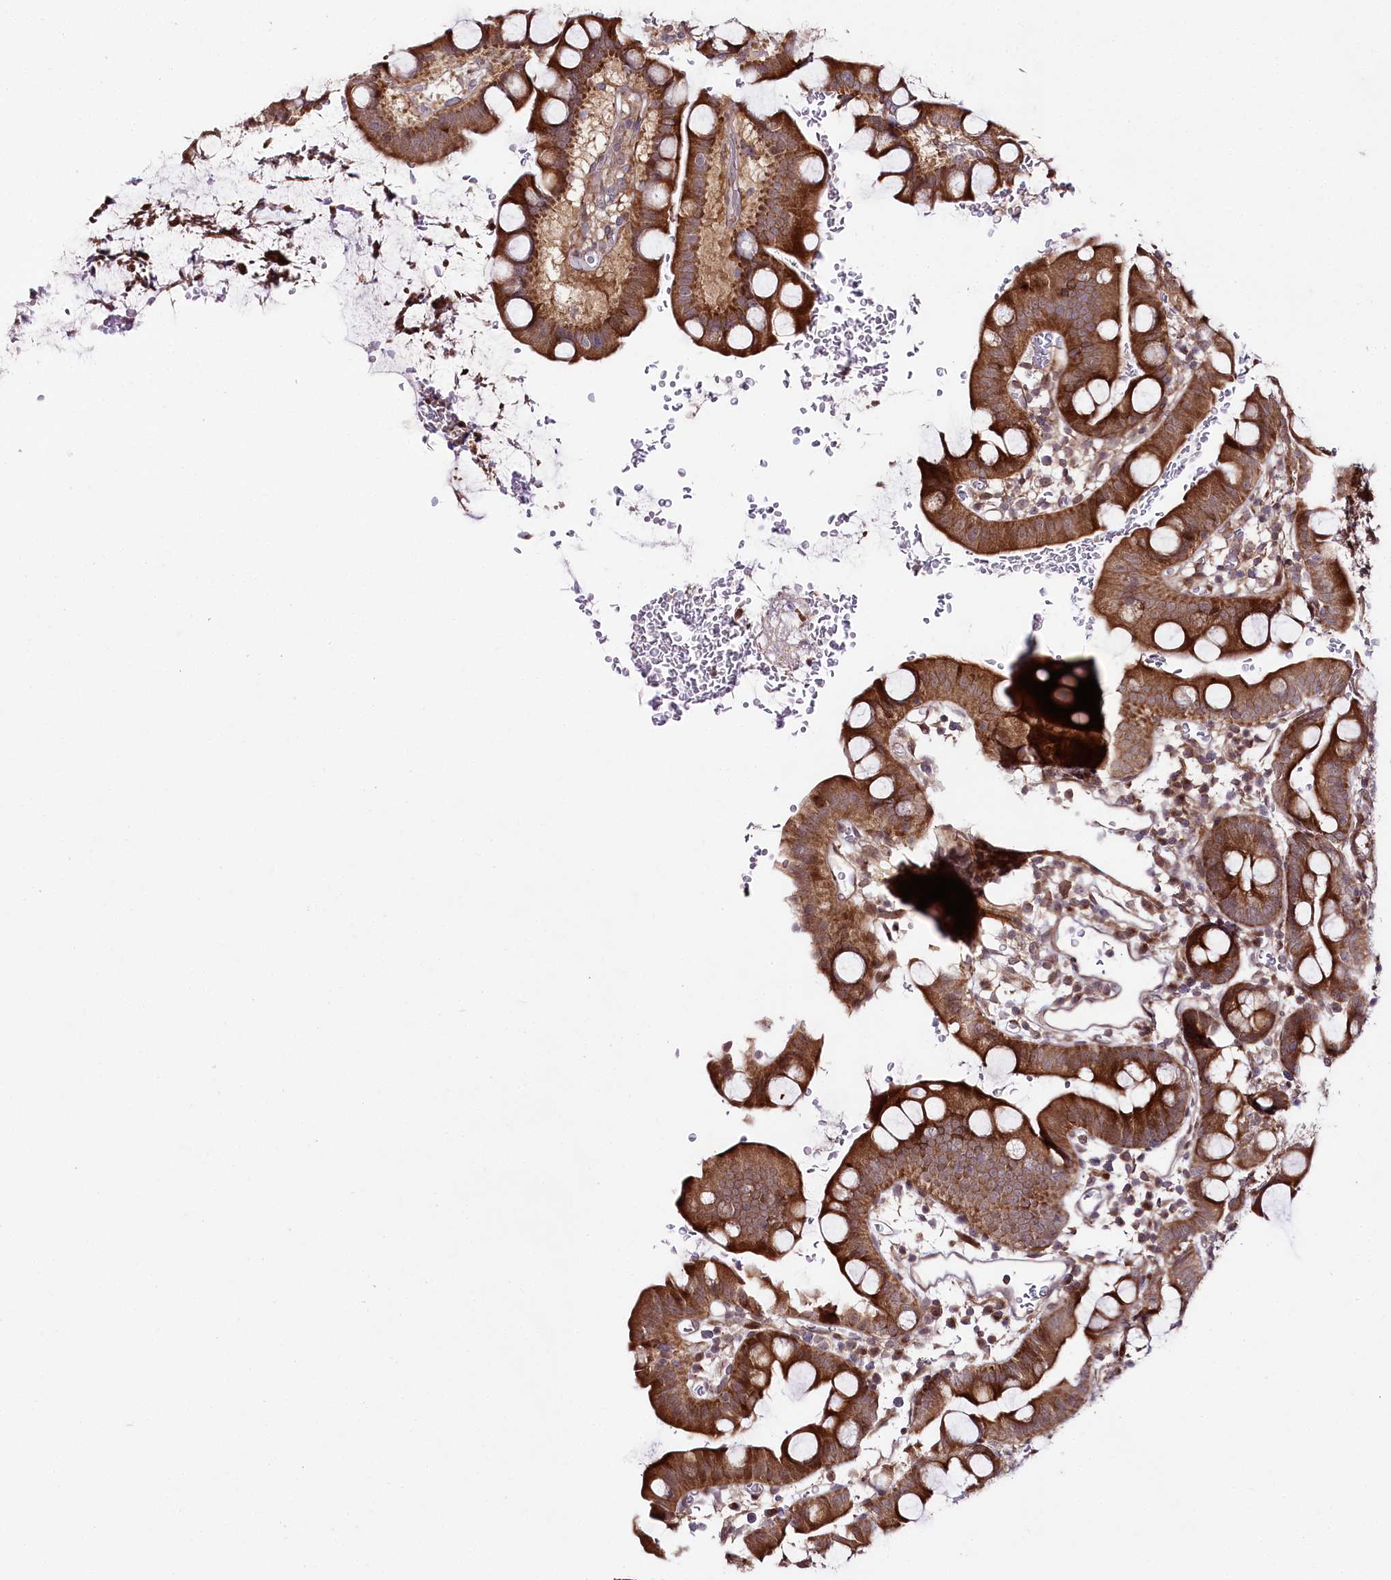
{"staining": {"intensity": "moderate", "quantity": ">75%", "location": "cytoplasmic/membranous"}, "tissue": "small intestine", "cell_type": "Glandular cells", "image_type": "normal", "snomed": [{"axis": "morphology", "description": "Normal tissue, NOS"}, {"axis": "topography", "description": "Stomach, upper"}, {"axis": "topography", "description": "Stomach, lower"}, {"axis": "topography", "description": "Small intestine"}], "caption": "IHC (DAB (3,3'-diaminobenzidine)) staining of normal human small intestine demonstrates moderate cytoplasmic/membranous protein expression in approximately >75% of glandular cells. IHC stains the protein of interest in brown and the nuclei are stained blue.", "gene": "PHLDB1", "patient": {"sex": "male", "age": 68}}